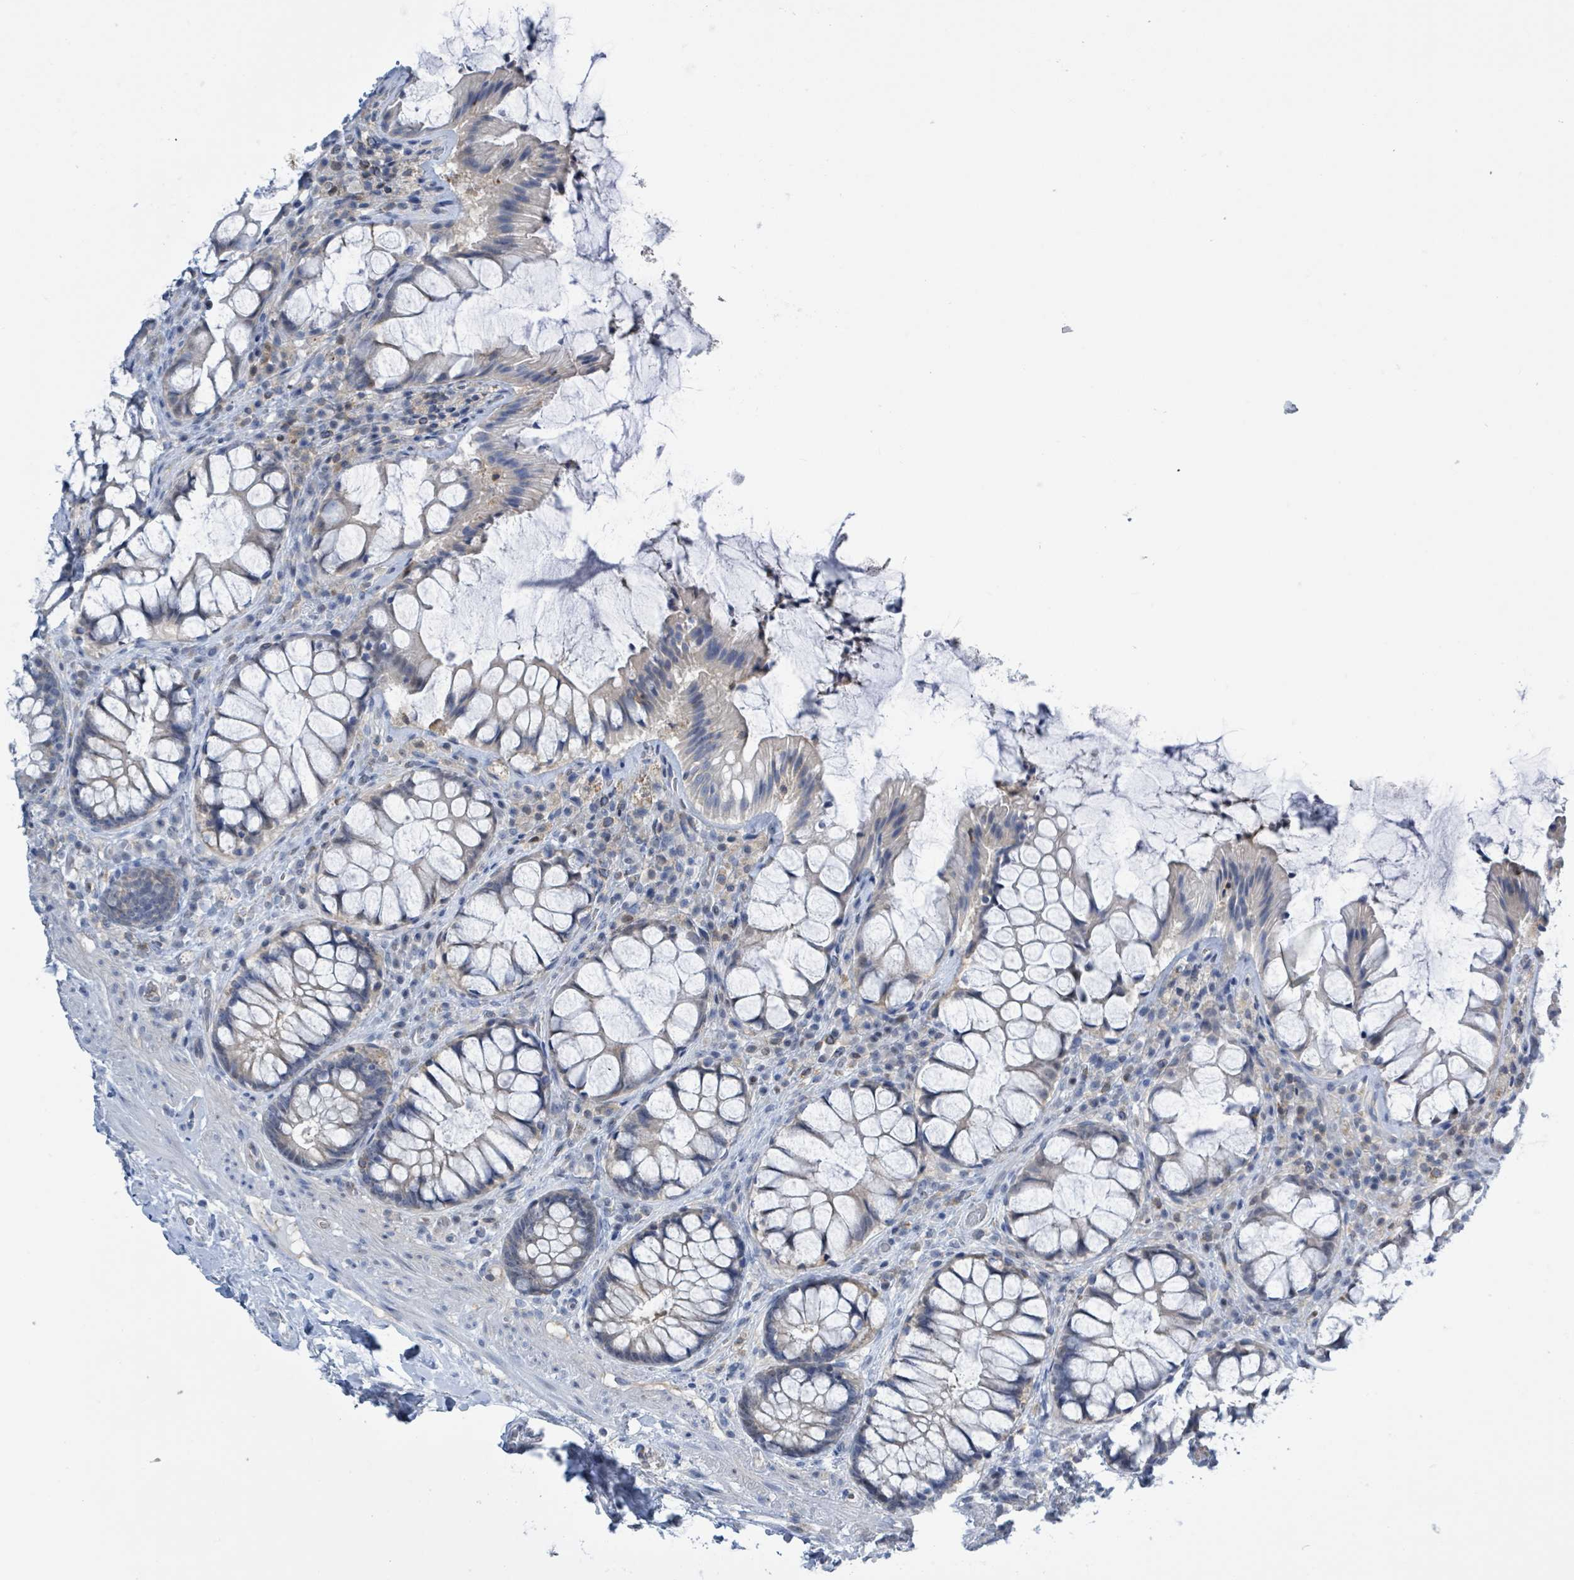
{"staining": {"intensity": "negative", "quantity": "none", "location": "none"}, "tissue": "rectum", "cell_type": "Glandular cells", "image_type": "normal", "snomed": [{"axis": "morphology", "description": "Normal tissue, NOS"}, {"axis": "topography", "description": "Rectum"}], "caption": "This is an immunohistochemistry (IHC) histopathology image of normal rectum. There is no positivity in glandular cells.", "gene": "DGKZ", "patient": {"sex": "female", "age": 58}}